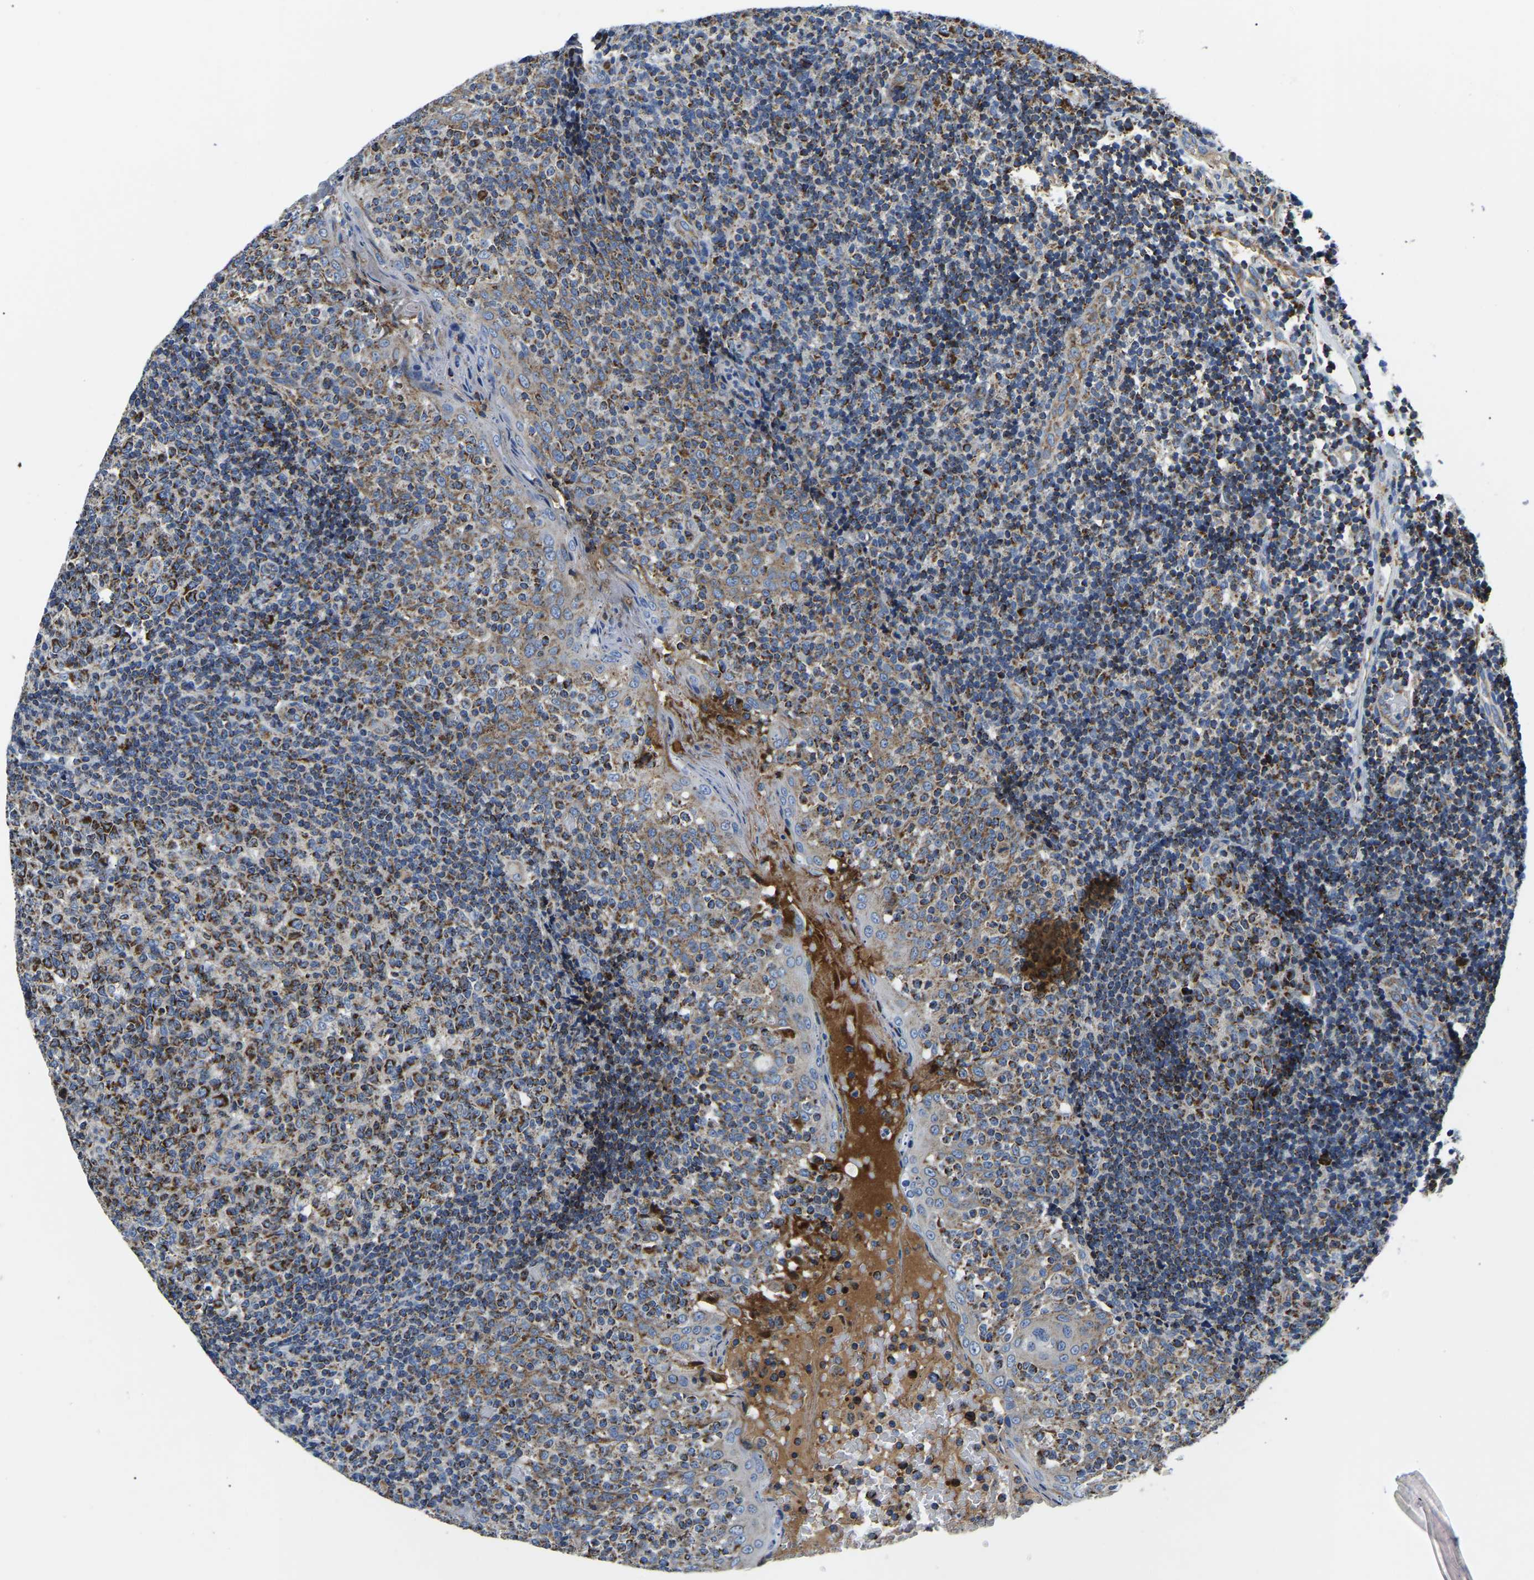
{"staining": {"intensity": "moderate", "quantity": ">75%", "location": "cytoplasmic/membranous"}, "tissue": "tonsil", "cell_type": "Germinal center cells", "image_type": "normal", "snomed": [{"axis": "morphology", "description": "Normal tissue, NOS"}, {"axis": "topography", "description": "Tonsil"}], "caption": "Protein expression analysis of benign human tonsil reveals moderate cytoplasmic/membranous expression in approximately >75% of germinal center cells. The protein is shown in brown color, while the nuclei are stained blue.", "gene": "PPM1E", "patient": {"sex": "female", "age": 19}}